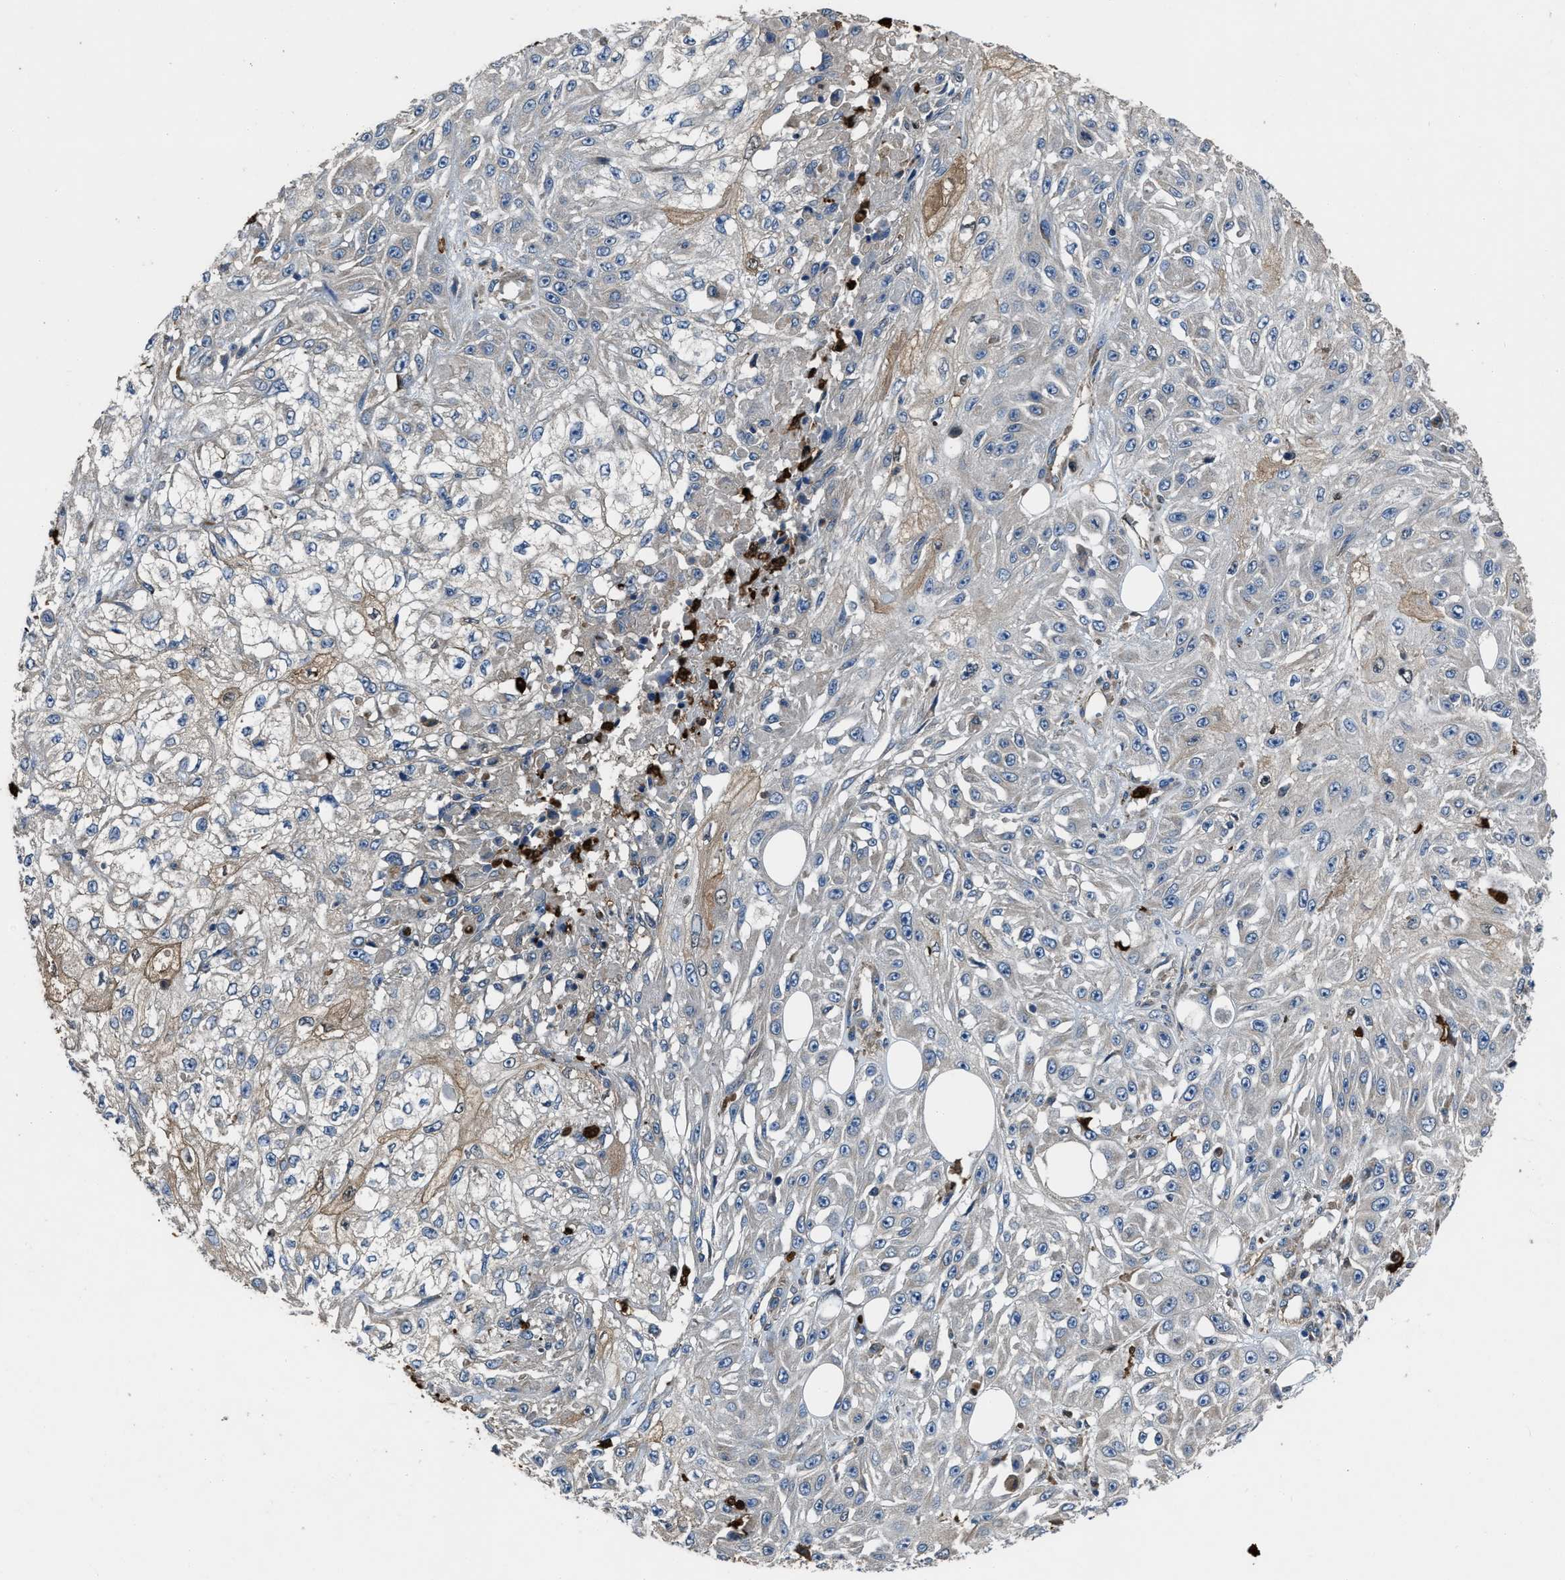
{"staining": {"intensity": "negative", "quantity": "none", "location": "none"}, "tissue": "skin cancer", "cell_type": "Tumor cells", "image_type": "cancer", "snomed": [{"axis": "morphology", "description": "Squamous cell carcinoma, NOS"}, {"axis": "morphology", "description": "Squamous cell carcinoma, metastatic, NOS"}, {"axis": "topography", "description": "Skin"}, {"axis": "topography", "description": "Lymph node"}], "caption": "This is a micrograph of immunohistochemistry (IHC) staining of skin cancer (metastatic squamous cell carcinoma), which shows no staining in tumor cells.", "gene": "ANGPT1", "patient": {"sex": "male", "age": 75}}